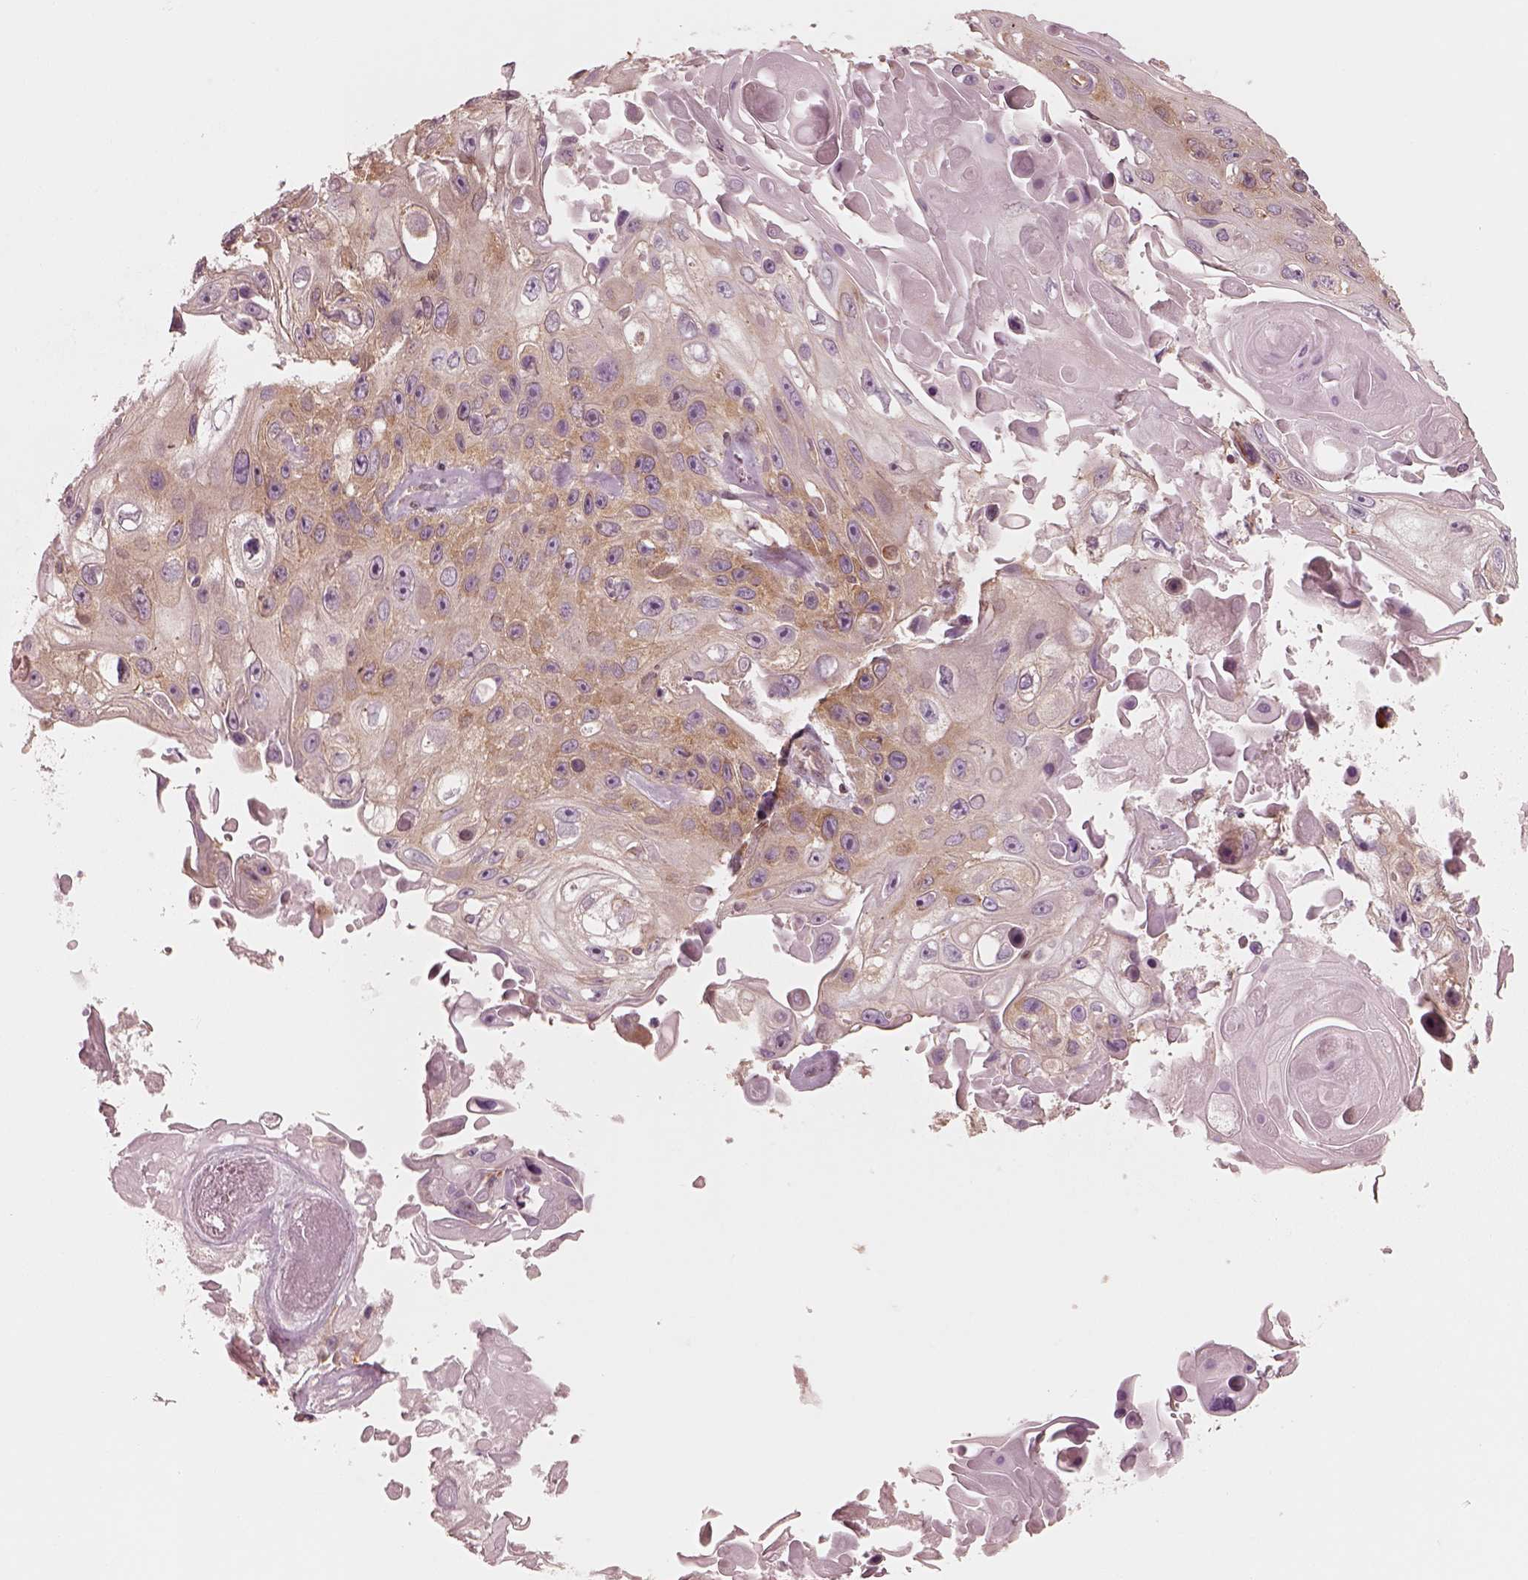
{"staining": {"intensity": "moderate", "quantity": ">75%", "location": "cytoplasmic/membranous"}, "tissue": "skin cancer", "cell_type": "Tumor cells", "image_type": "cancer", "snomed": [{"axis": "morphology", "description": "Squamous cell carcinoma, NOS"}, {"axis": "topography", "description": "Skin"}], "caption": "Approximately >75% of tumor cells in squamous cell carcinoma (skin) show moderate cytoplasmic/membranous protein positivity as visualized by brown immunohistochemical staining.", "gene": "CNOT2", "patient": {"sex": "male", "age": 82}}